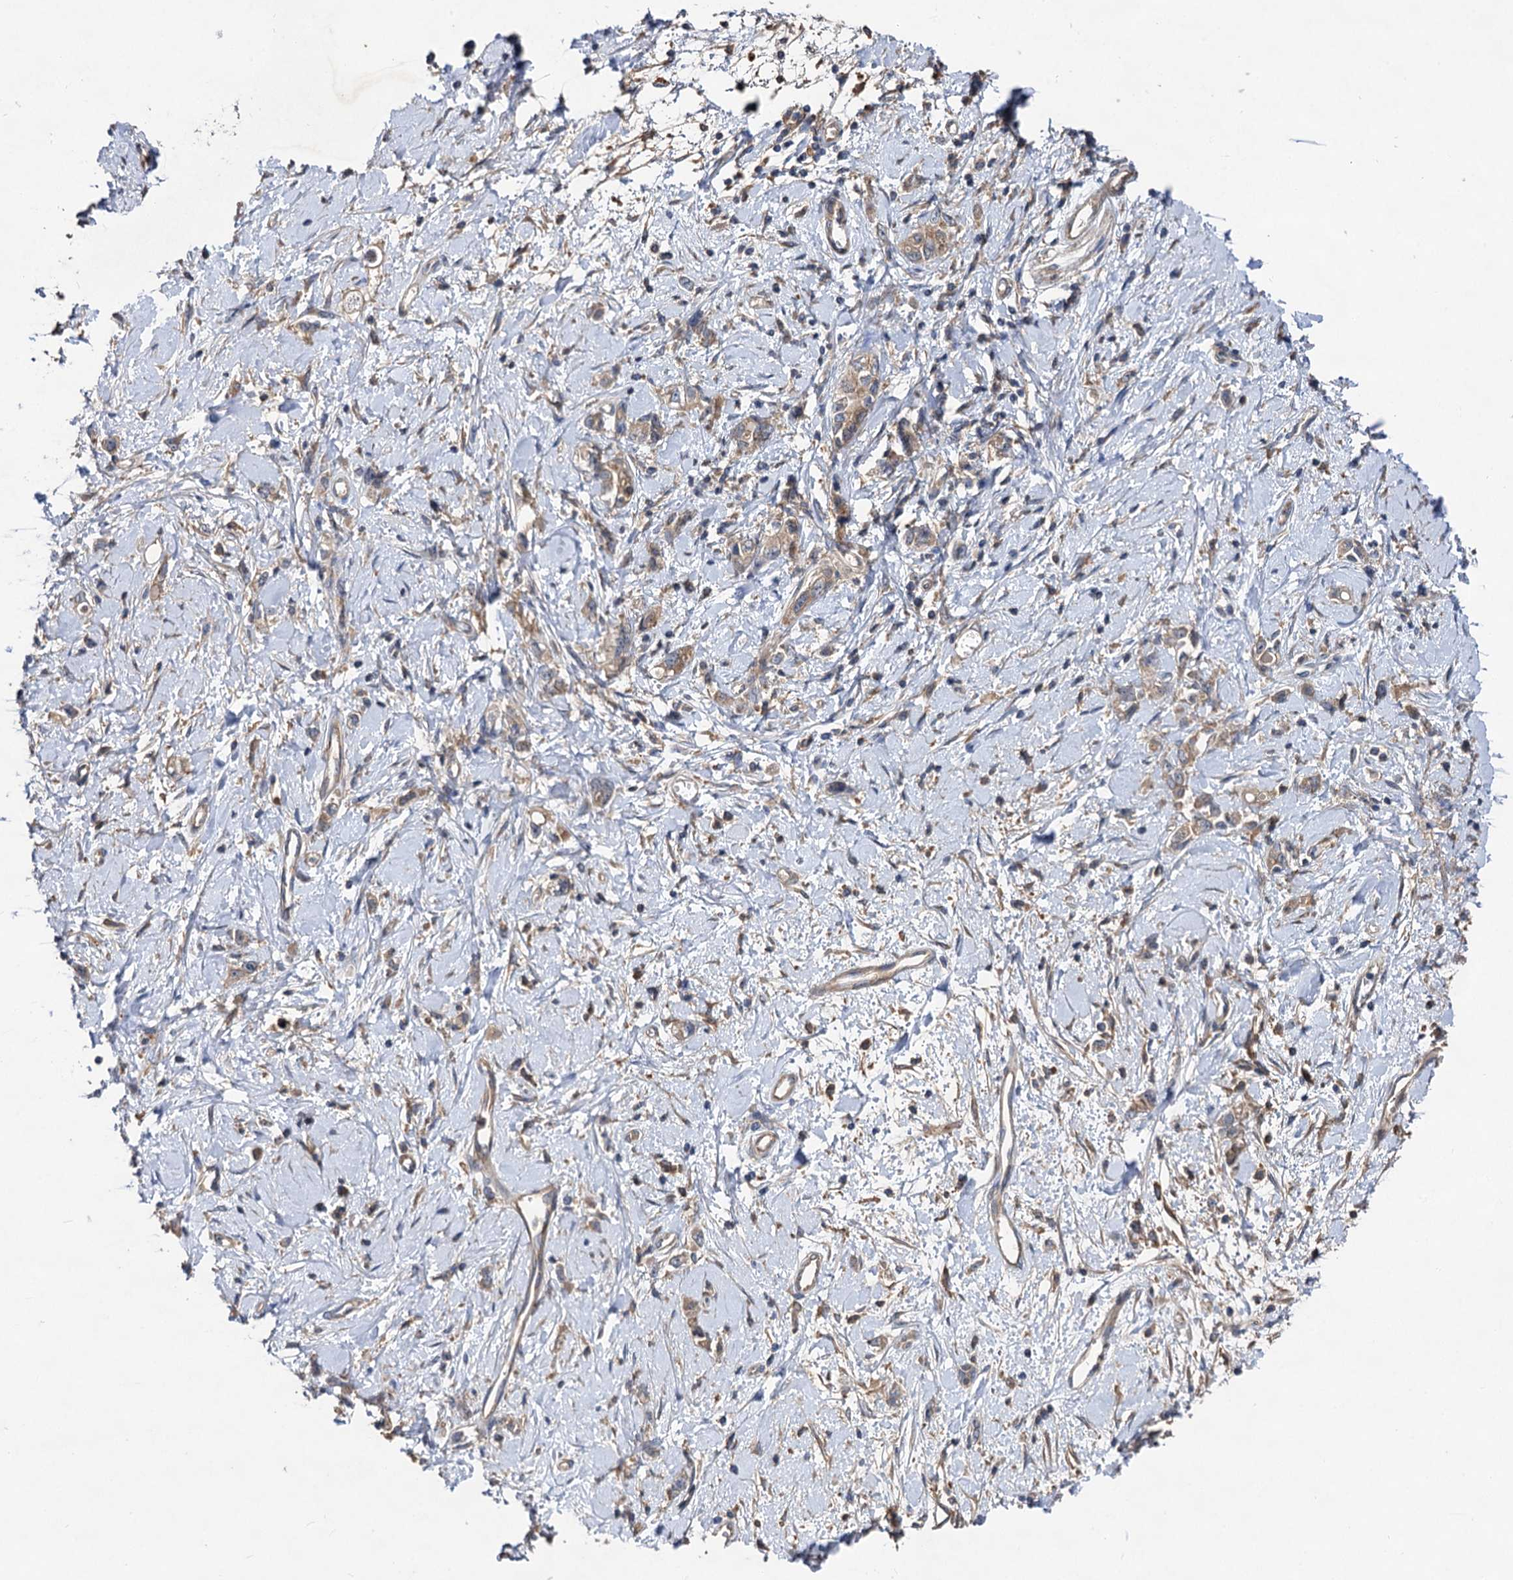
{"staining": {"intensity": "weak", "quantity": "25%-75%", "location": "cytoplasmic/membranous"}, "tissue": "stomach cancer", "cell_type": "Tumor cells", "image_type": "cancer", "snomed": [{"axis": "morphology", "description": "Adenocarcinoma, NOS"}, {"axis": "topography", "description": "Stomach"}], "caption": "Protein staining reveals weak cytoplasmic/membranous staining in about 25%-75% of tumor cells in stomach adenocarcinoma. The staining was performed using DAB, with brown indicating positive protein expression. Nuclei are stained blue with hematoxylin.", "gene": "VPS29", "patient": {"sex": "female", "age": 76}}